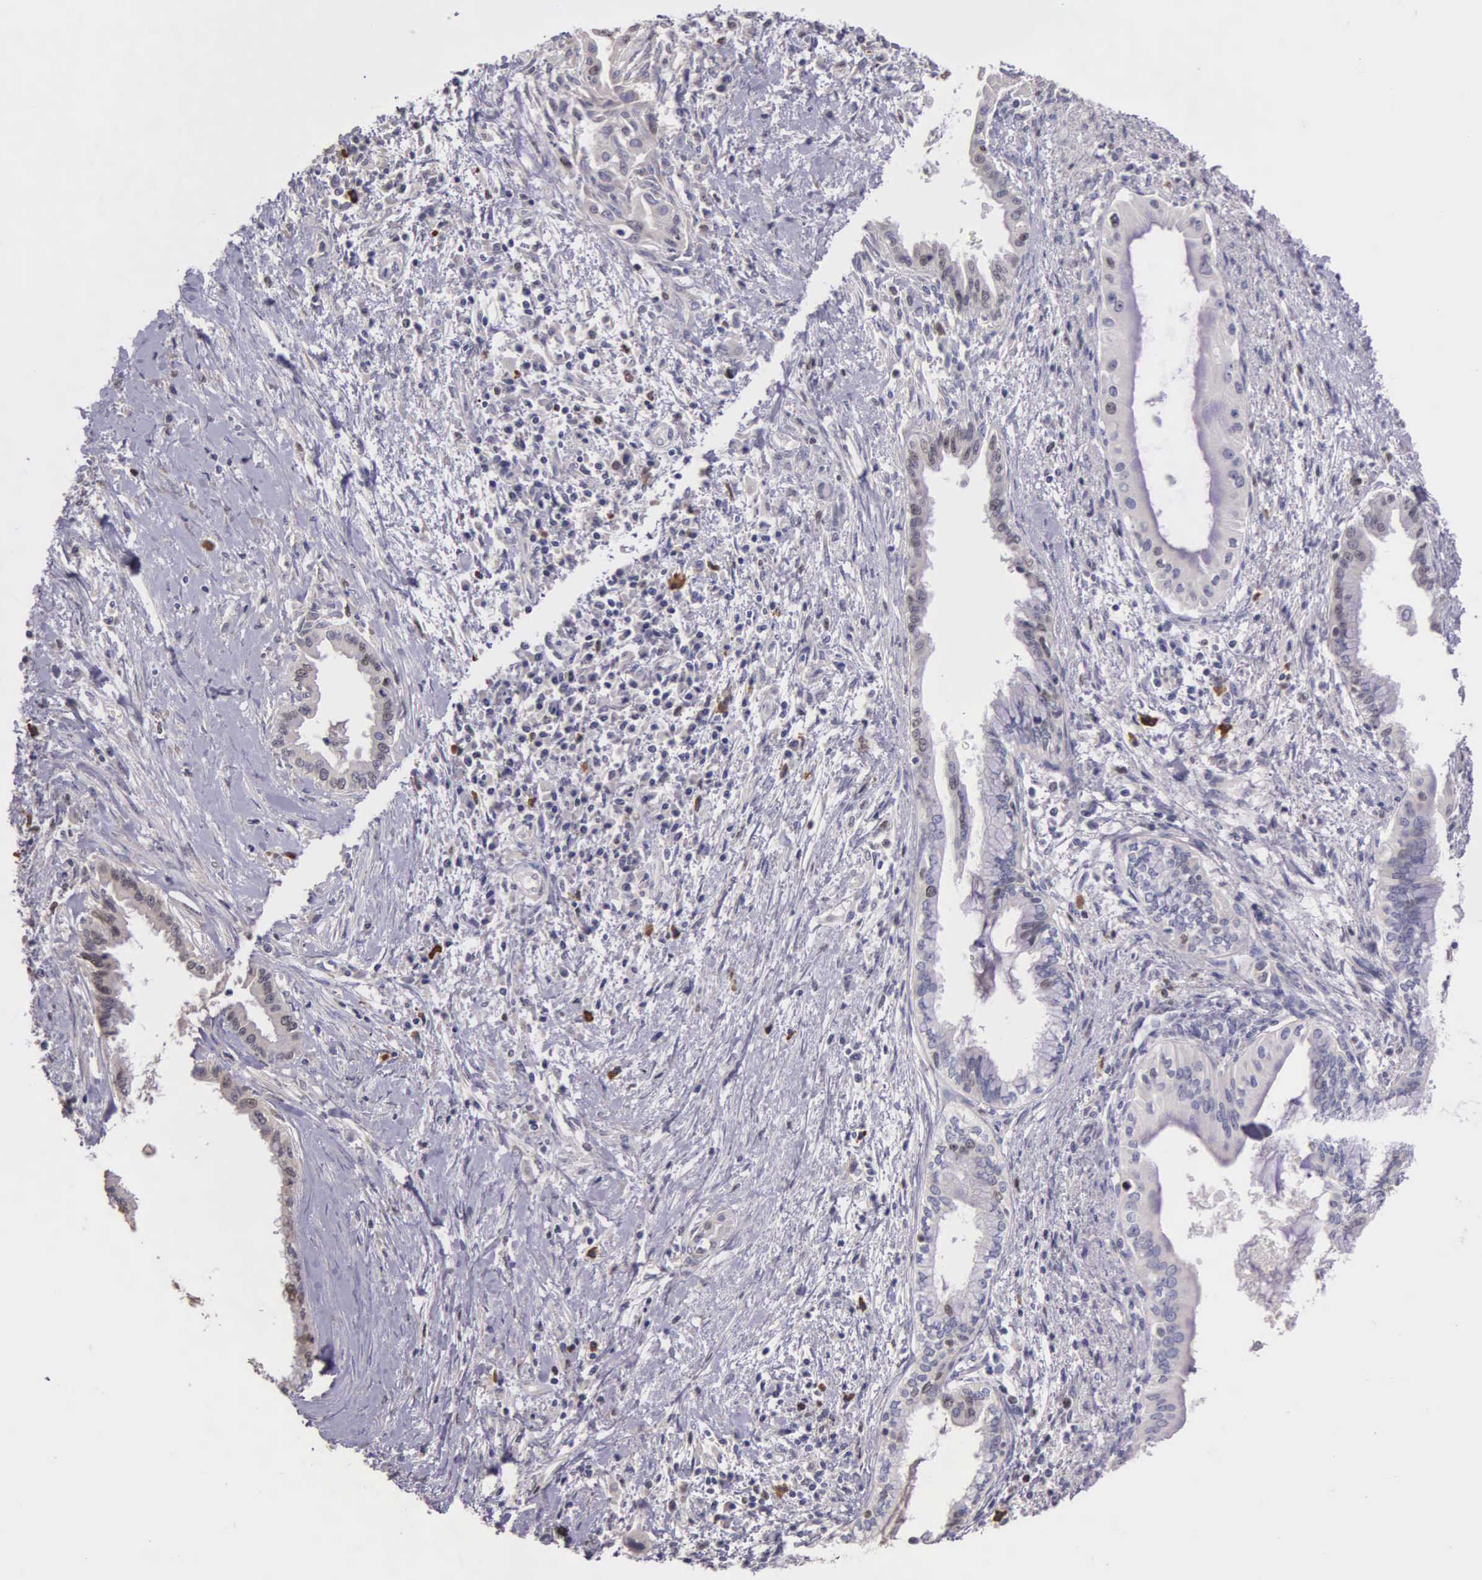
{"staining": {"intensity": "negative", "quantity": "none", "location": "none"}, "tissue": "pancreatic cancer", "cell_type": "Tumor cells", "image_type": "cancer", "snomed": [{"axis": "morphology", "description": "Adenocarcinoma, NOS"}, {"axis": "topography", "description": "Pancreas"}], "caption": "There is no significant positivity in tumor cells of adenocarcinoma (pancreatic). (Immunohistochemistry, brightfield microscopy, high magnification).", "gene": "MCM5", "patient": {"sex": "female", "age": 64}}